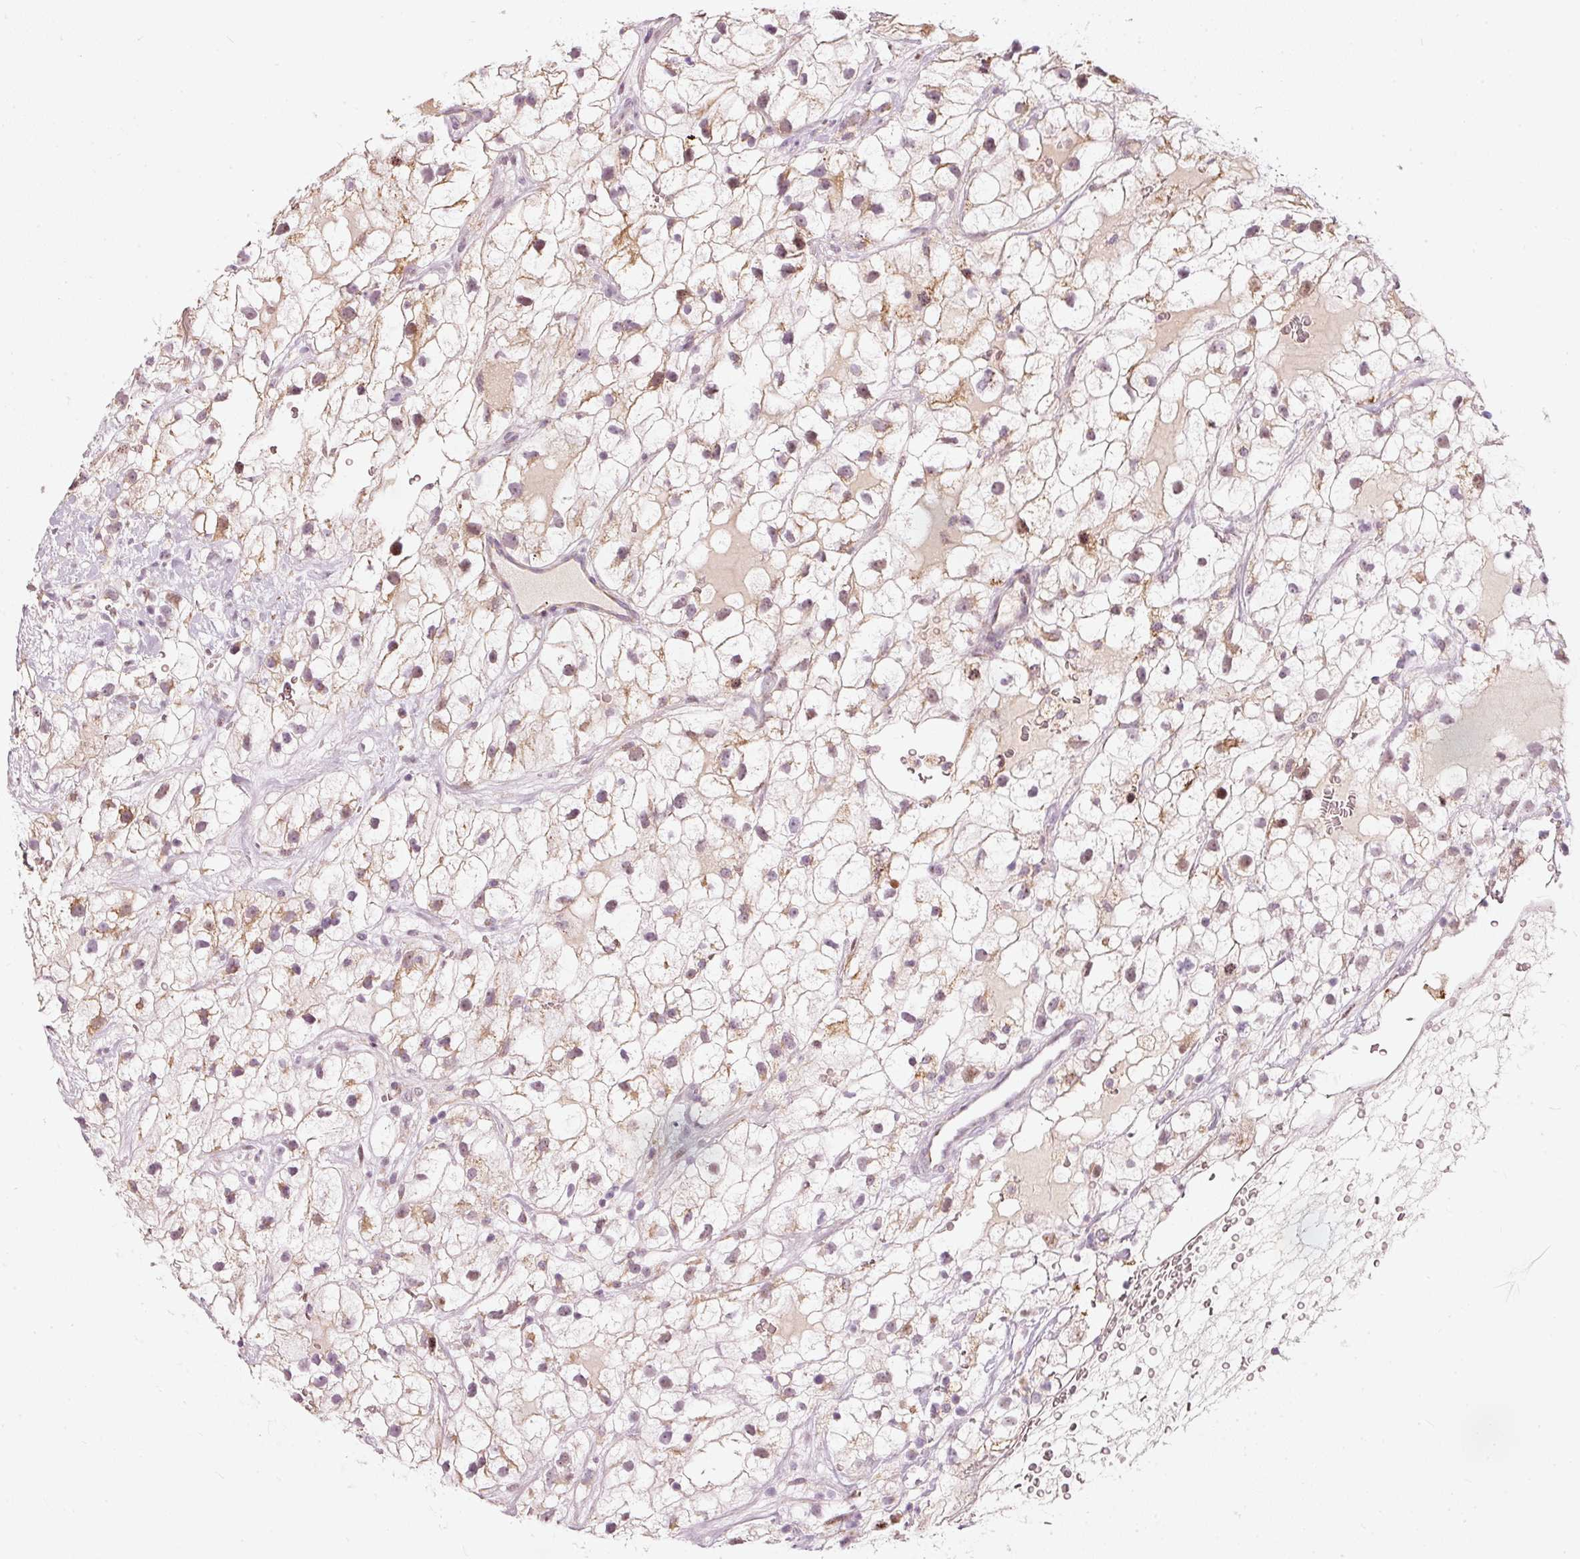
{"staining": {"intensity": "weak", "quantity": "25%-75%", "location": "nuclear"}, "tissue": "renal cancer", "cell_type": "Tumor cells", "image_type": "cancer", "snomed": [{"axis": "morphology", "description": "Adenocarcinoma, NOS"}, {"axis": "topography", "description": "Kidney"}], "caption": "This is an image of immunohistochemistry staining of renal adenocarcinoma, which shows weak staining in the nuclear of tumor cells.", "gene": "RNF39", "patient": {"sex": "male", "age": 59}}